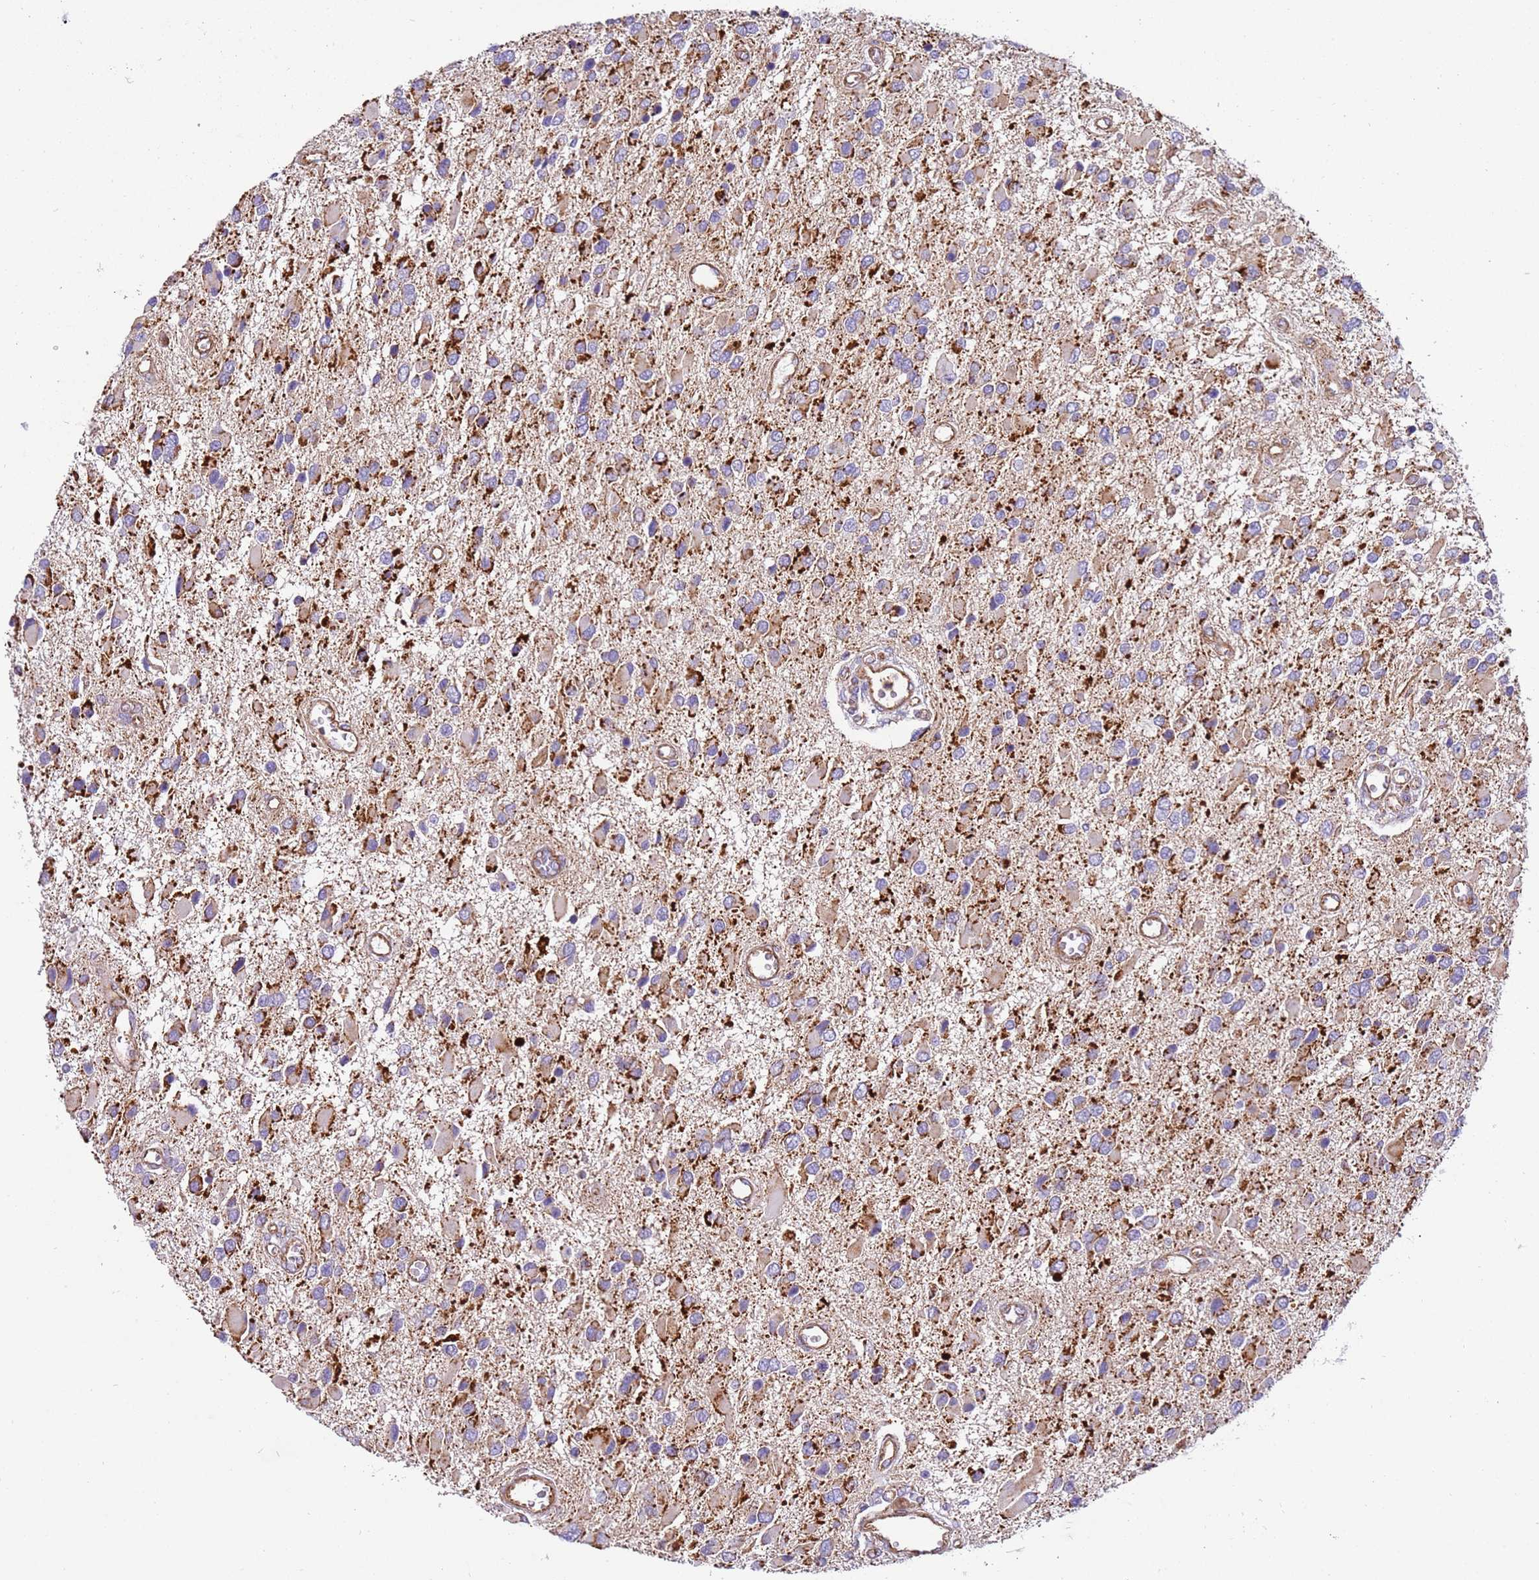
{"staining": {"intensity": "strong", "quantity": "<25%", "location": "cytoplasmic/membranous"}, "tissue": "glioma", "cell_type": "Tumor cells", "image_type": "cancer", "snomed": [{"axis": "morphology", "description": "Glioma, malignant, High grade"}, {"axis": "topography", "description": "Brain"}], "caption": "This micrograph displays immunohistochemistry staining of human glioma, with medium strong cytoplasmic/membranous staining in about <25% of tumor cells.", "gene": "MRPL20", "patient": {"sex": "male", "age": 53}}